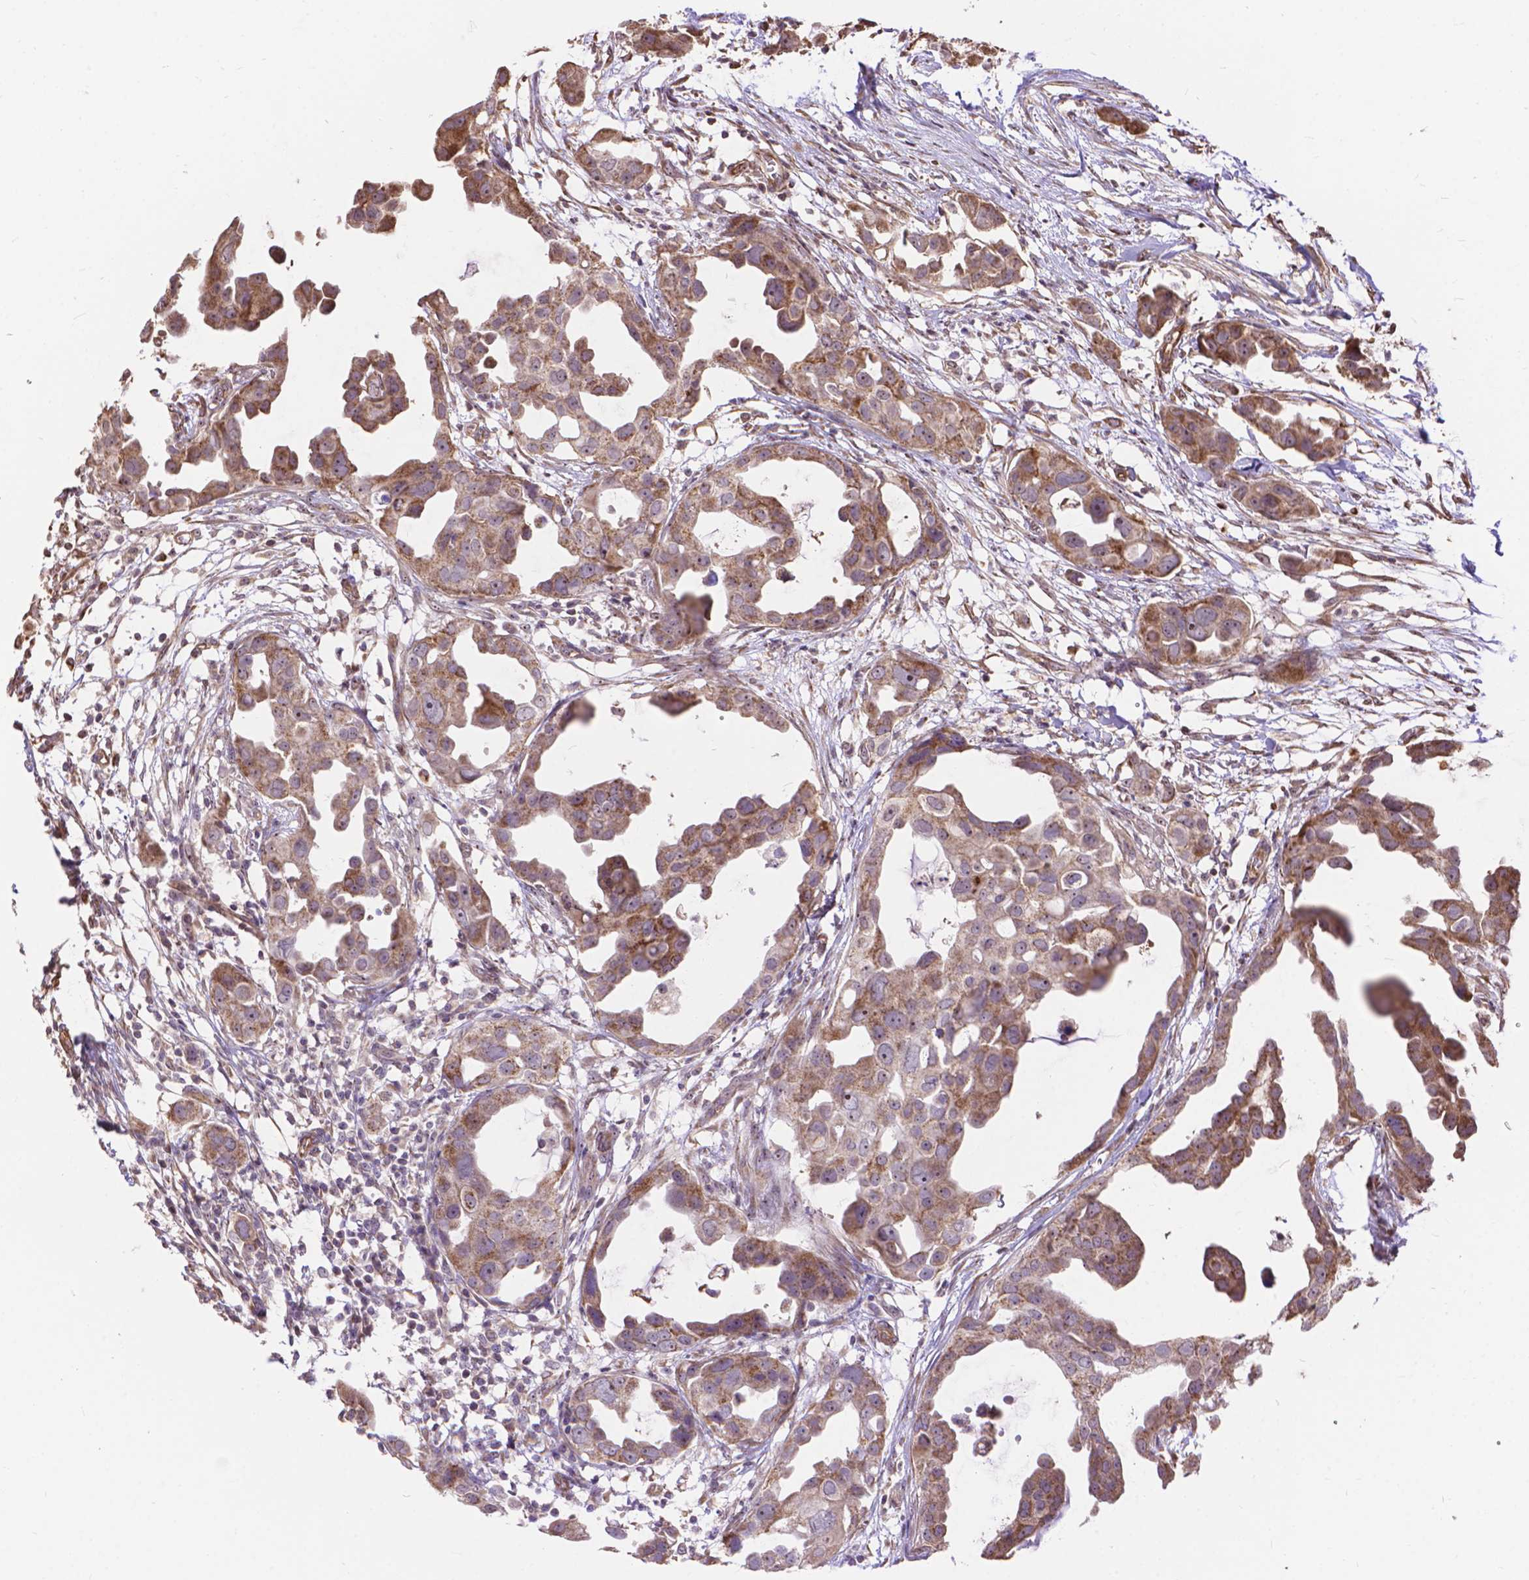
{"staining": {"intensity": "moderate", "quantity": ">75%", "location": "cytoplasmic/membranous,nuclear"}, "tissue": "breast cancer", "cell_type": "Tumor cells", "image_type": "cancer", "snomed": [{"axis": "morphology", "description": "Duct carcinoma"}, {"axis": "topography", "description": "Breast"}], "caption": "DAB immunohistochemical staining of infiltrating ductal carcinoma (breast) displays moderate cytoplasmic/membranous and nuclear protein staining in about >75% of tumor cells. (DAB IHC, brown staining for protein, blue staining for nuclei).", "gene": "TMEM135", "patient": {"sex": "female", "age": 38}}